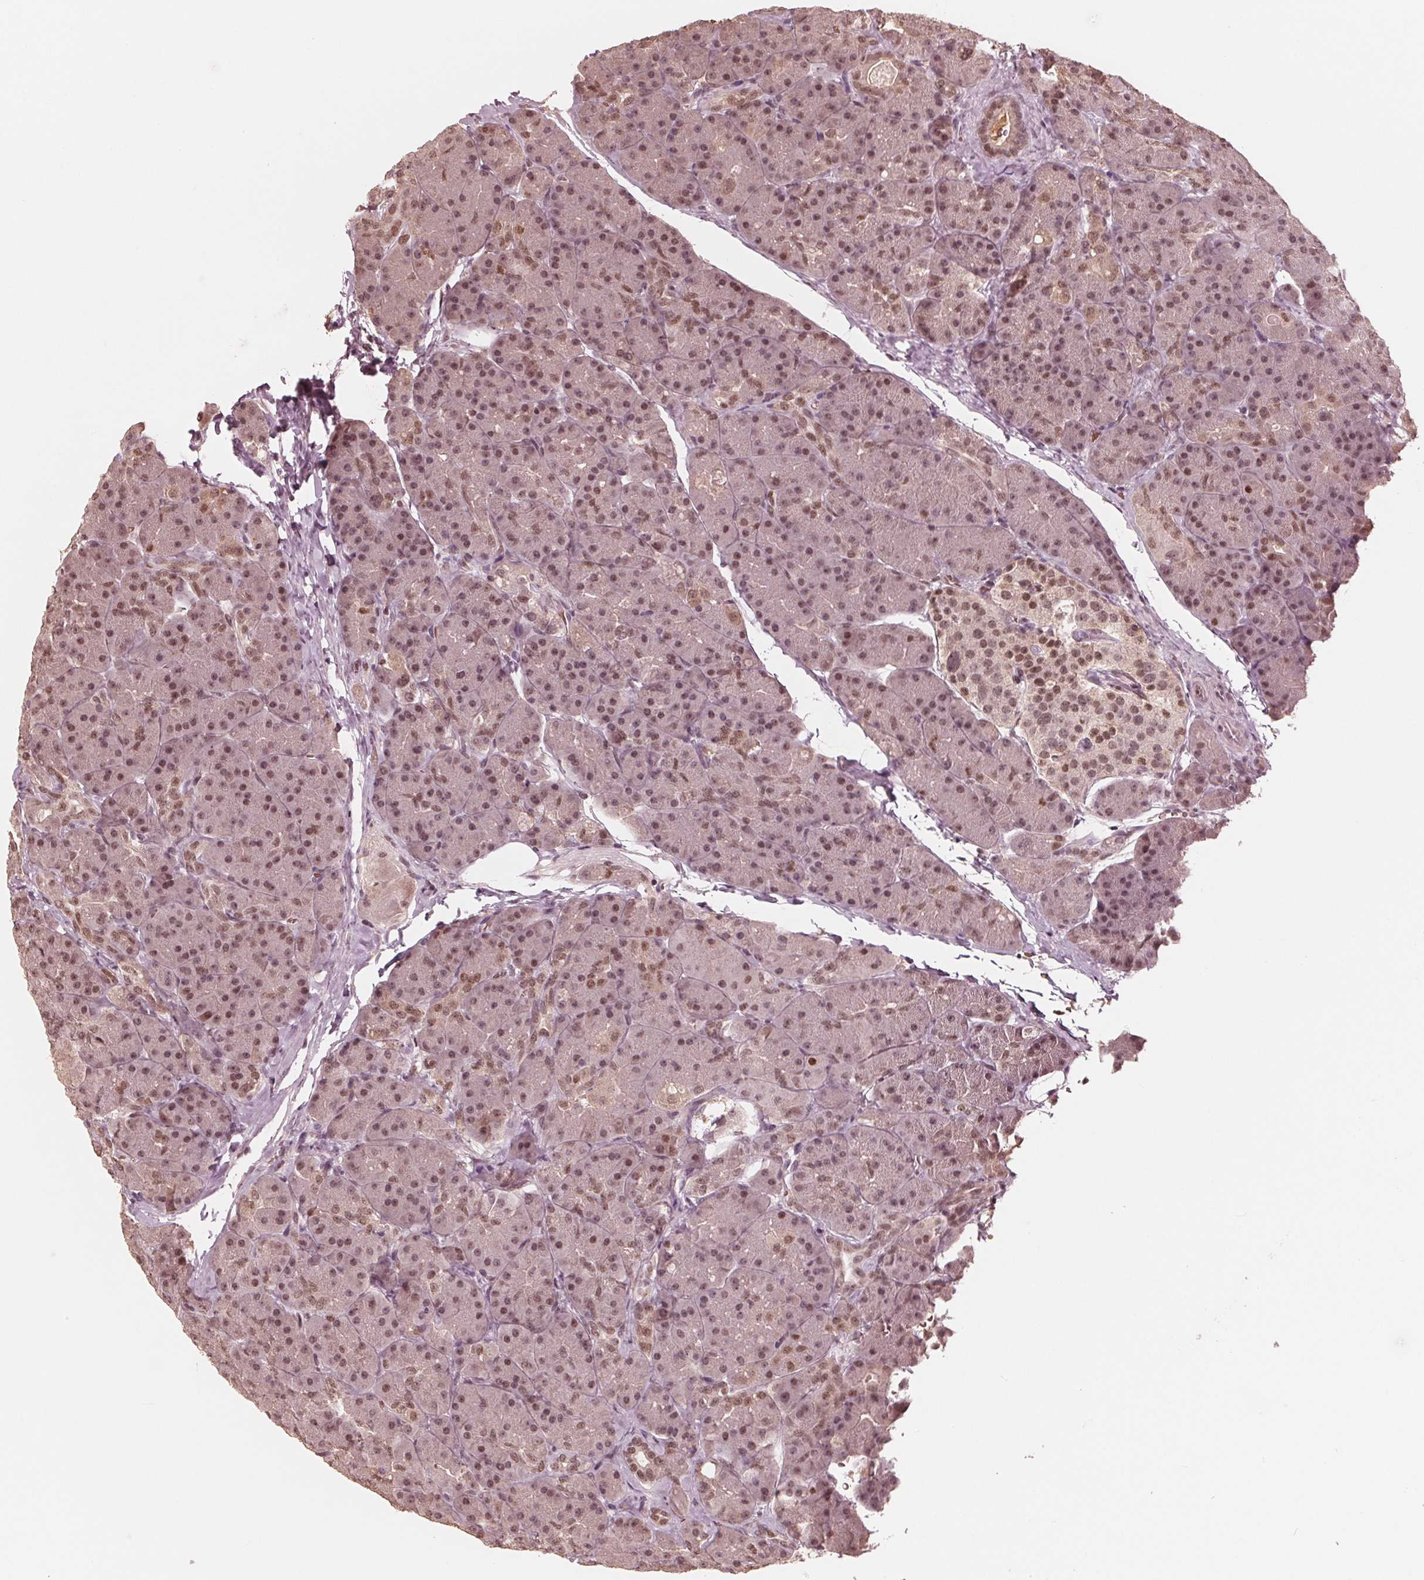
{"staining": {"intensity": "weak", "quantity": "25%-75%", "location": "nuclear"}, "tissue": "pancreas", "cell_type": "Exocrine glandular cells", "image_type": "normal", "snomed": [{"axis": "morphology", "description": "Normal tissue, NOS"}, {"axis": "topography", "description": "Pancreas"}], "caption": "A brown stain shows weak nuclear positivity of a protein in exocrine glandular cells of normal pancreas.", "gene": "HIRIP3", "patient": {"sex": "male", "age": 57}}